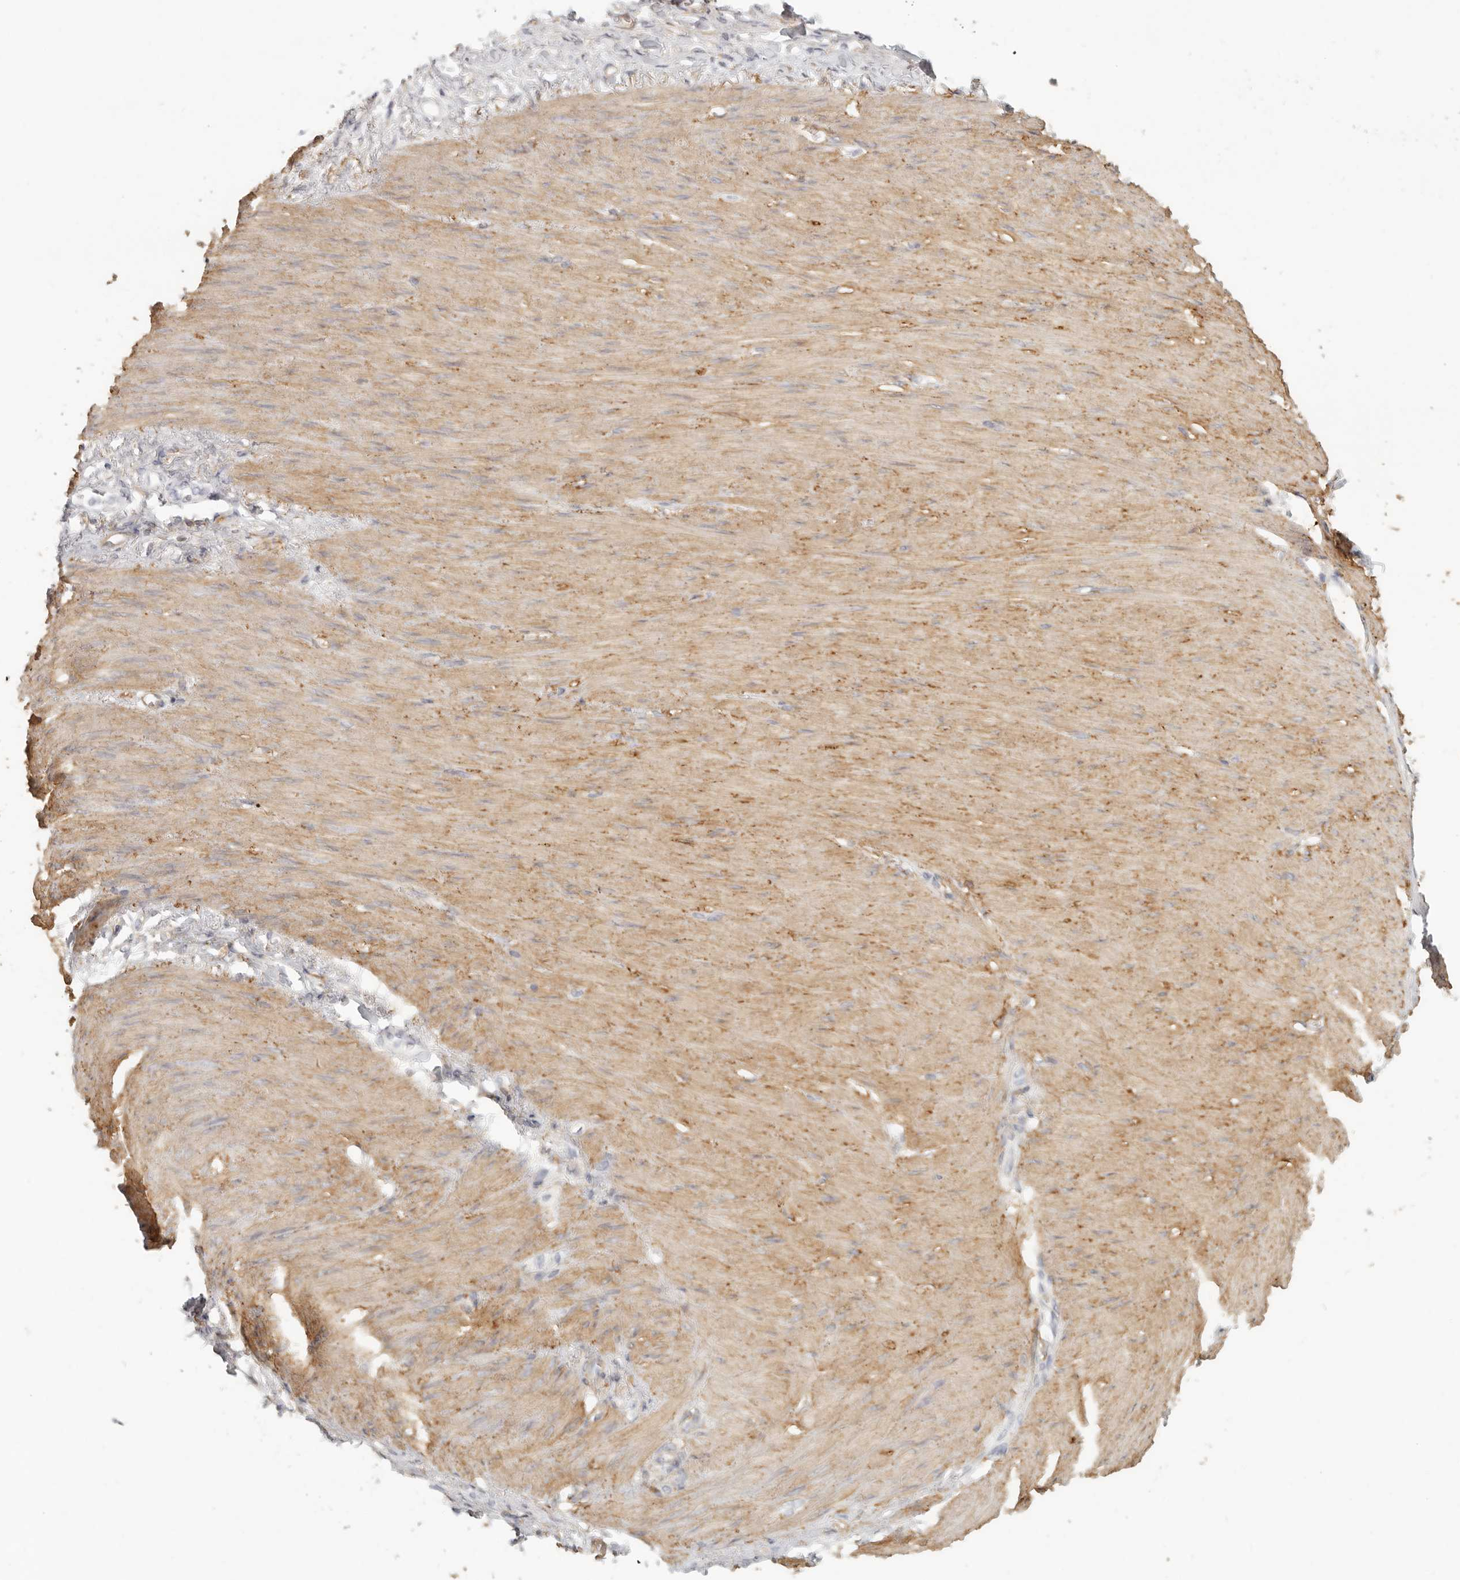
{"staining": {"intensity": "negative", "quantity": "none", "location": "none"}, "tissue": "stomach cancer", "cell_type": "Tumor cells", "image_type": "cancer", "snomed": [{"axis": "morphology", "description": "Normal tissue, NOS"}, {"axis": "morphology", "description": "Adenocarcinoma, NOS"}, {"axis": "topography", "description": "Stomach"}], "caption": "A high-resolution histopathology image shows IHC staining of stomach adenocarcinoma, which reveals no significant positivity in tumor cells.", "gene": "NIBAN1", "patient": {"sex": "male", "age": 82}}